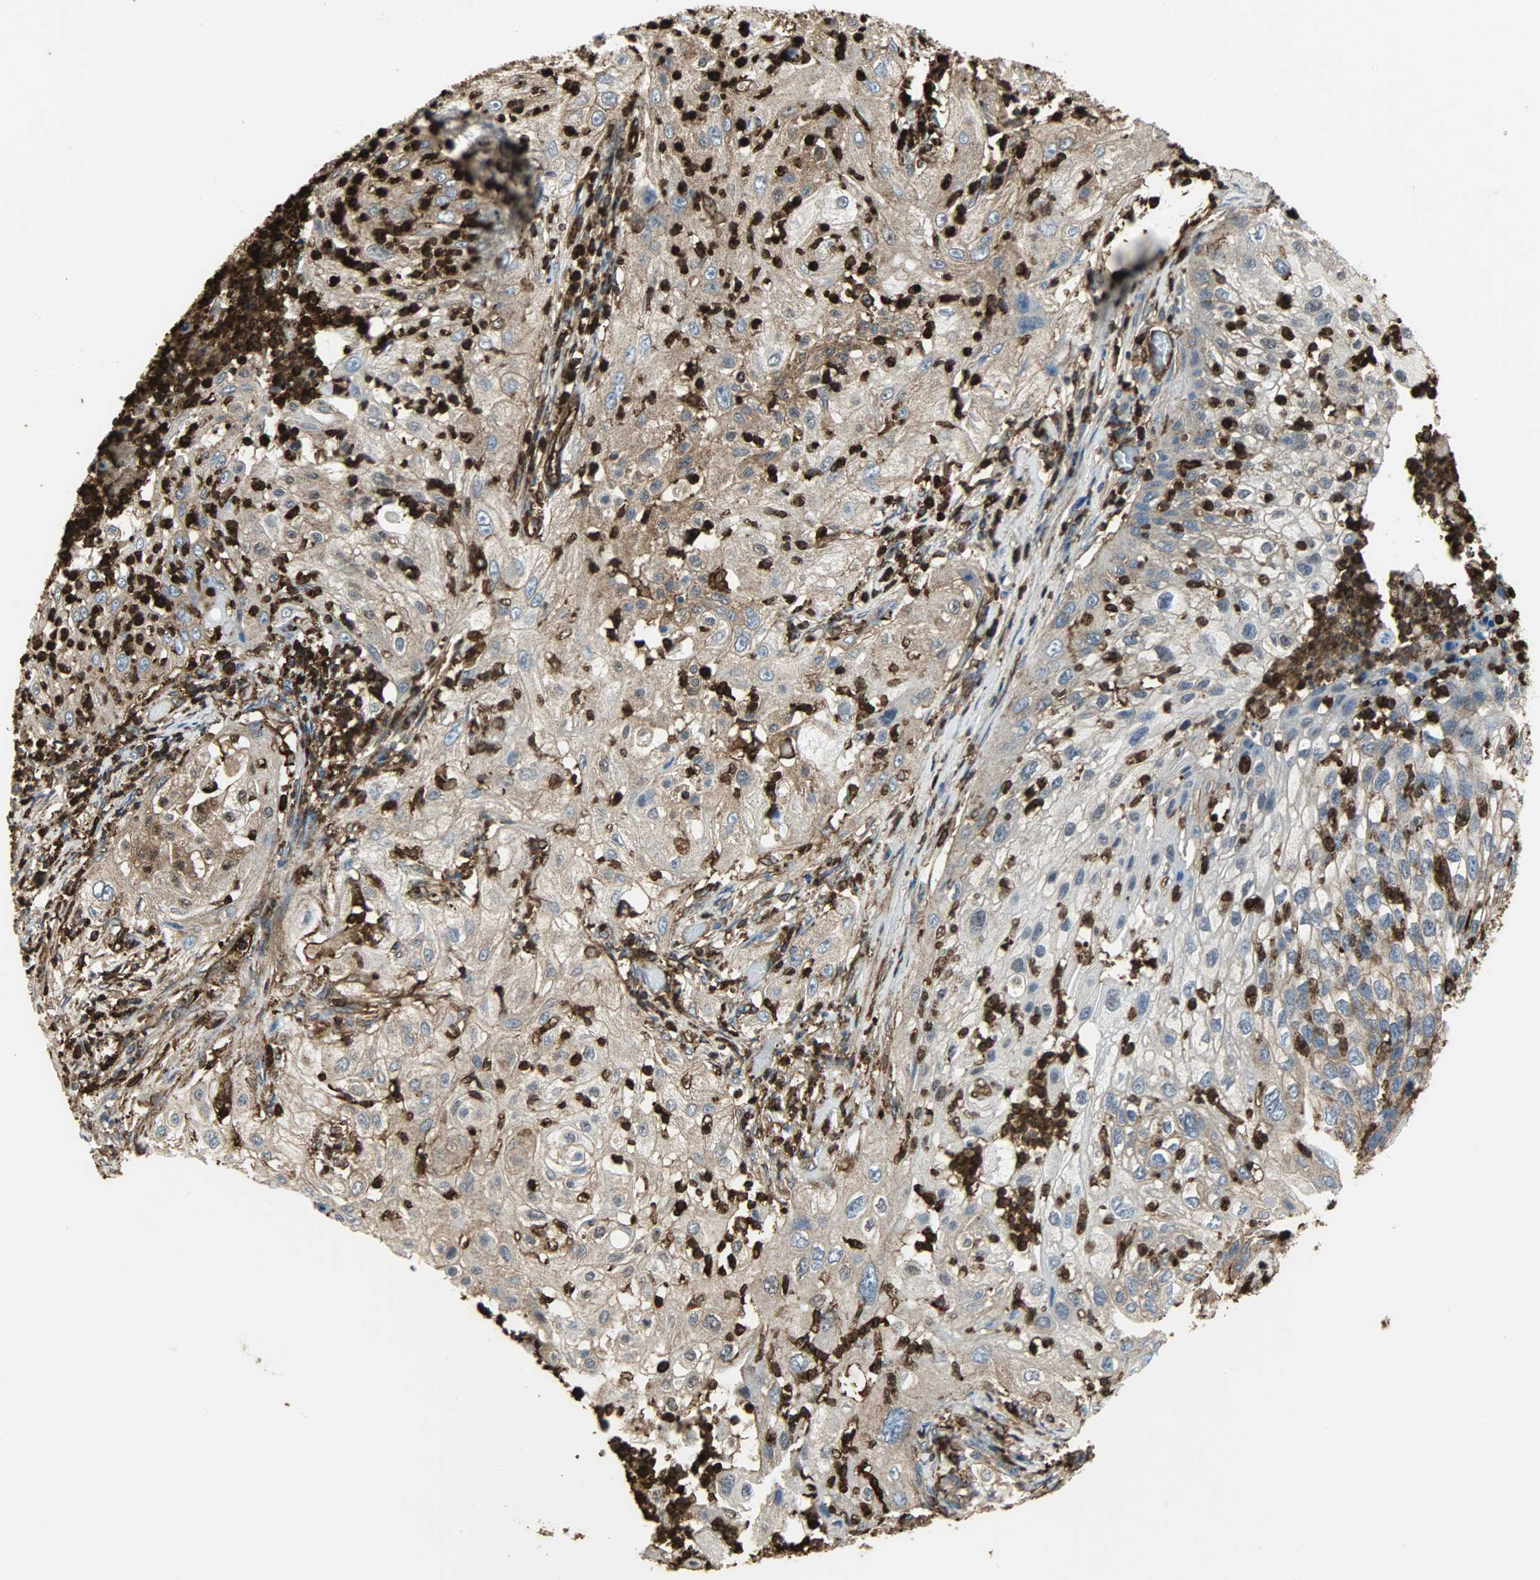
{"staining": {"intensity": "moderate", "quantity": ">75%", "location": "cytoplasmic/membranous"}, "tissue": "lung cancer", "cell_type": "Tumor cells", "image_type": "cancer", "snomed": [{"axis": "morphology", "description": "Inflammation, NOS"}, {"axis": "morphology", "description": "Squamous cell carcinoma, NOS"}, {"axis": "topography", "description": "Lymph node"}, {"axis": "topography", "description": "Soft tissue"}, {"axis": "topography", "description": "Lung"}], "caption": "Tumor cells reveal medium levels of moderate cytoplasmic/membranous positivity in about >75% of cells in lung squamous cell carcinoma.", "gene": "VASP", "patient": {"sex": "male", "age": 66}}